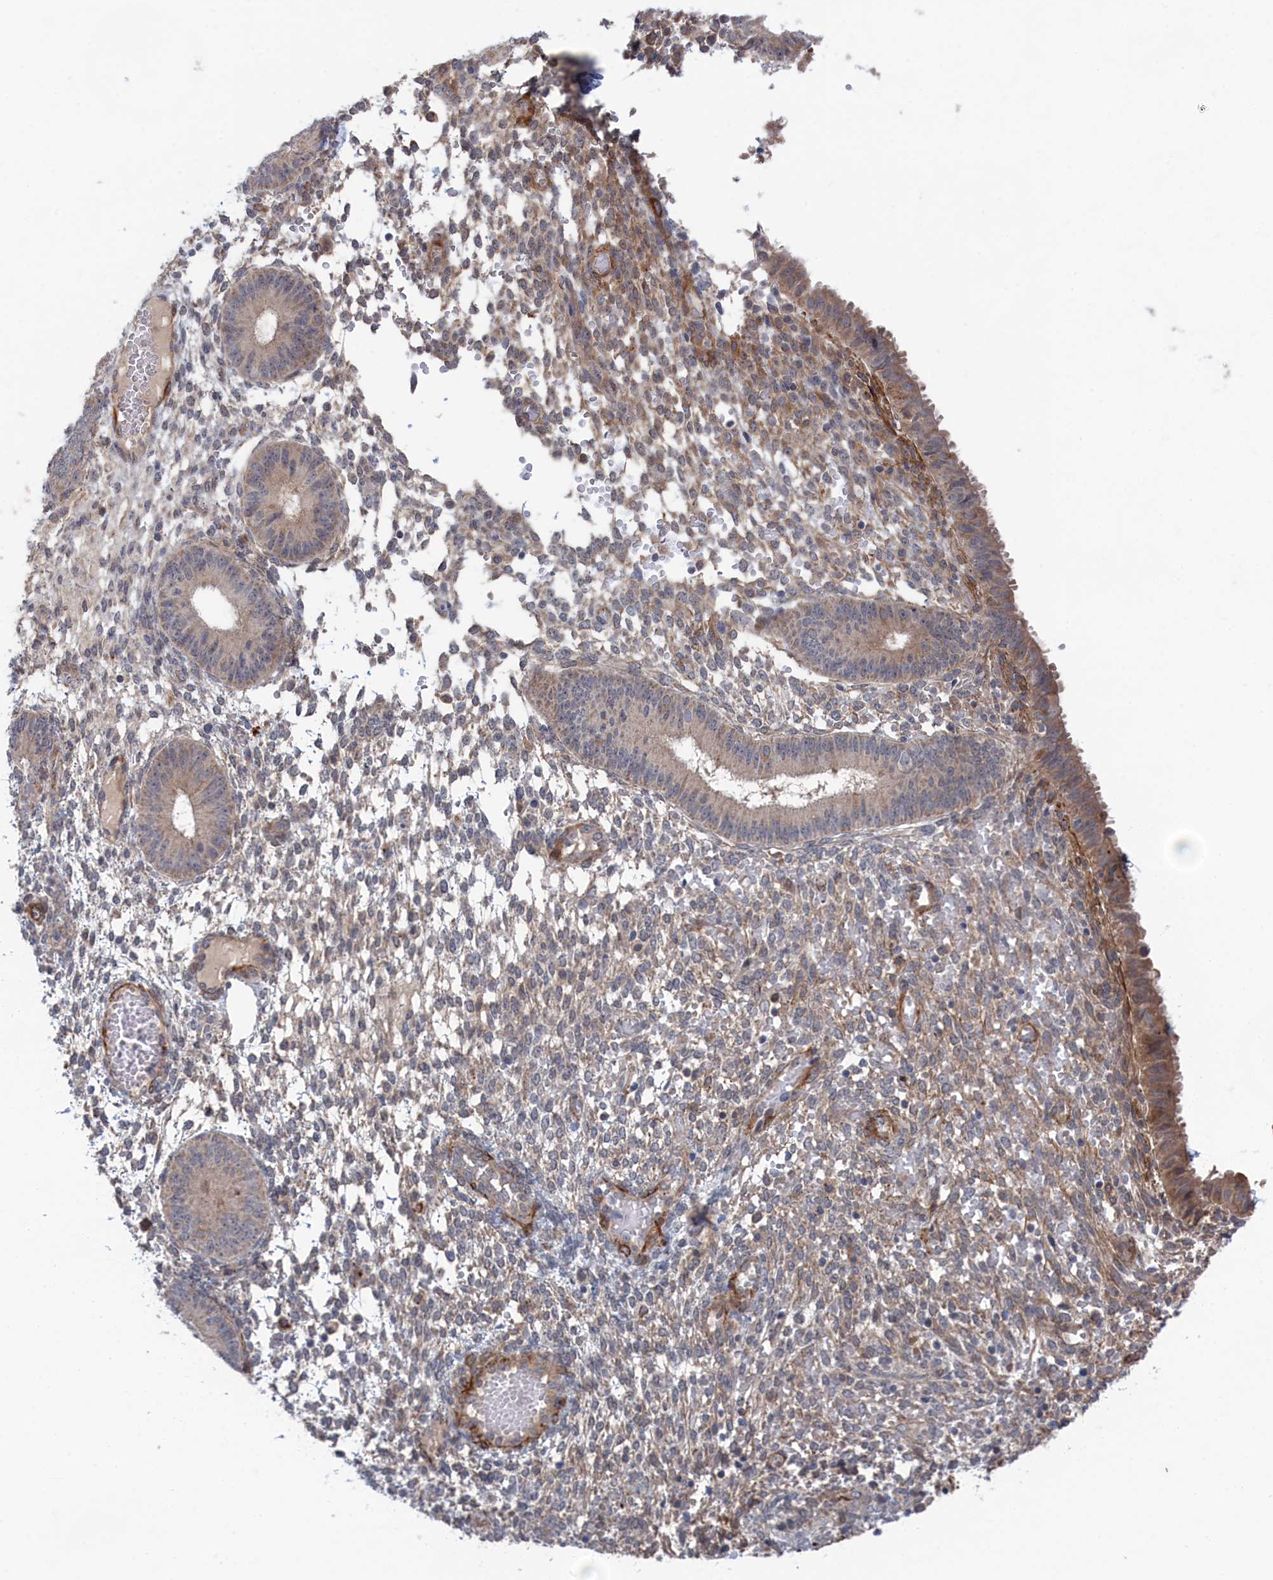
{"staining": {"intensity": "weak", "quantity": "25%-75%", "location": "cytoplasmic/membranous"}, "tissue": "endometrium", "cell_type": "Cells in endometrial stroma", "image_type": "normal", "snomed": [{"axis": "morphology", "description": "Normal tissue, NOS"}, {"axis": "topography", "description": "Endometrium"}], "caption": "Immunohistochemistry (IHC) of normal human endometrium reveals low levels of weak cytoplasmic/membranous expression in approximately 25%-75% of cells in endometrial stroma.", "gene": "FILIP1L", "patient": {"sex": "female", "age": 49}}